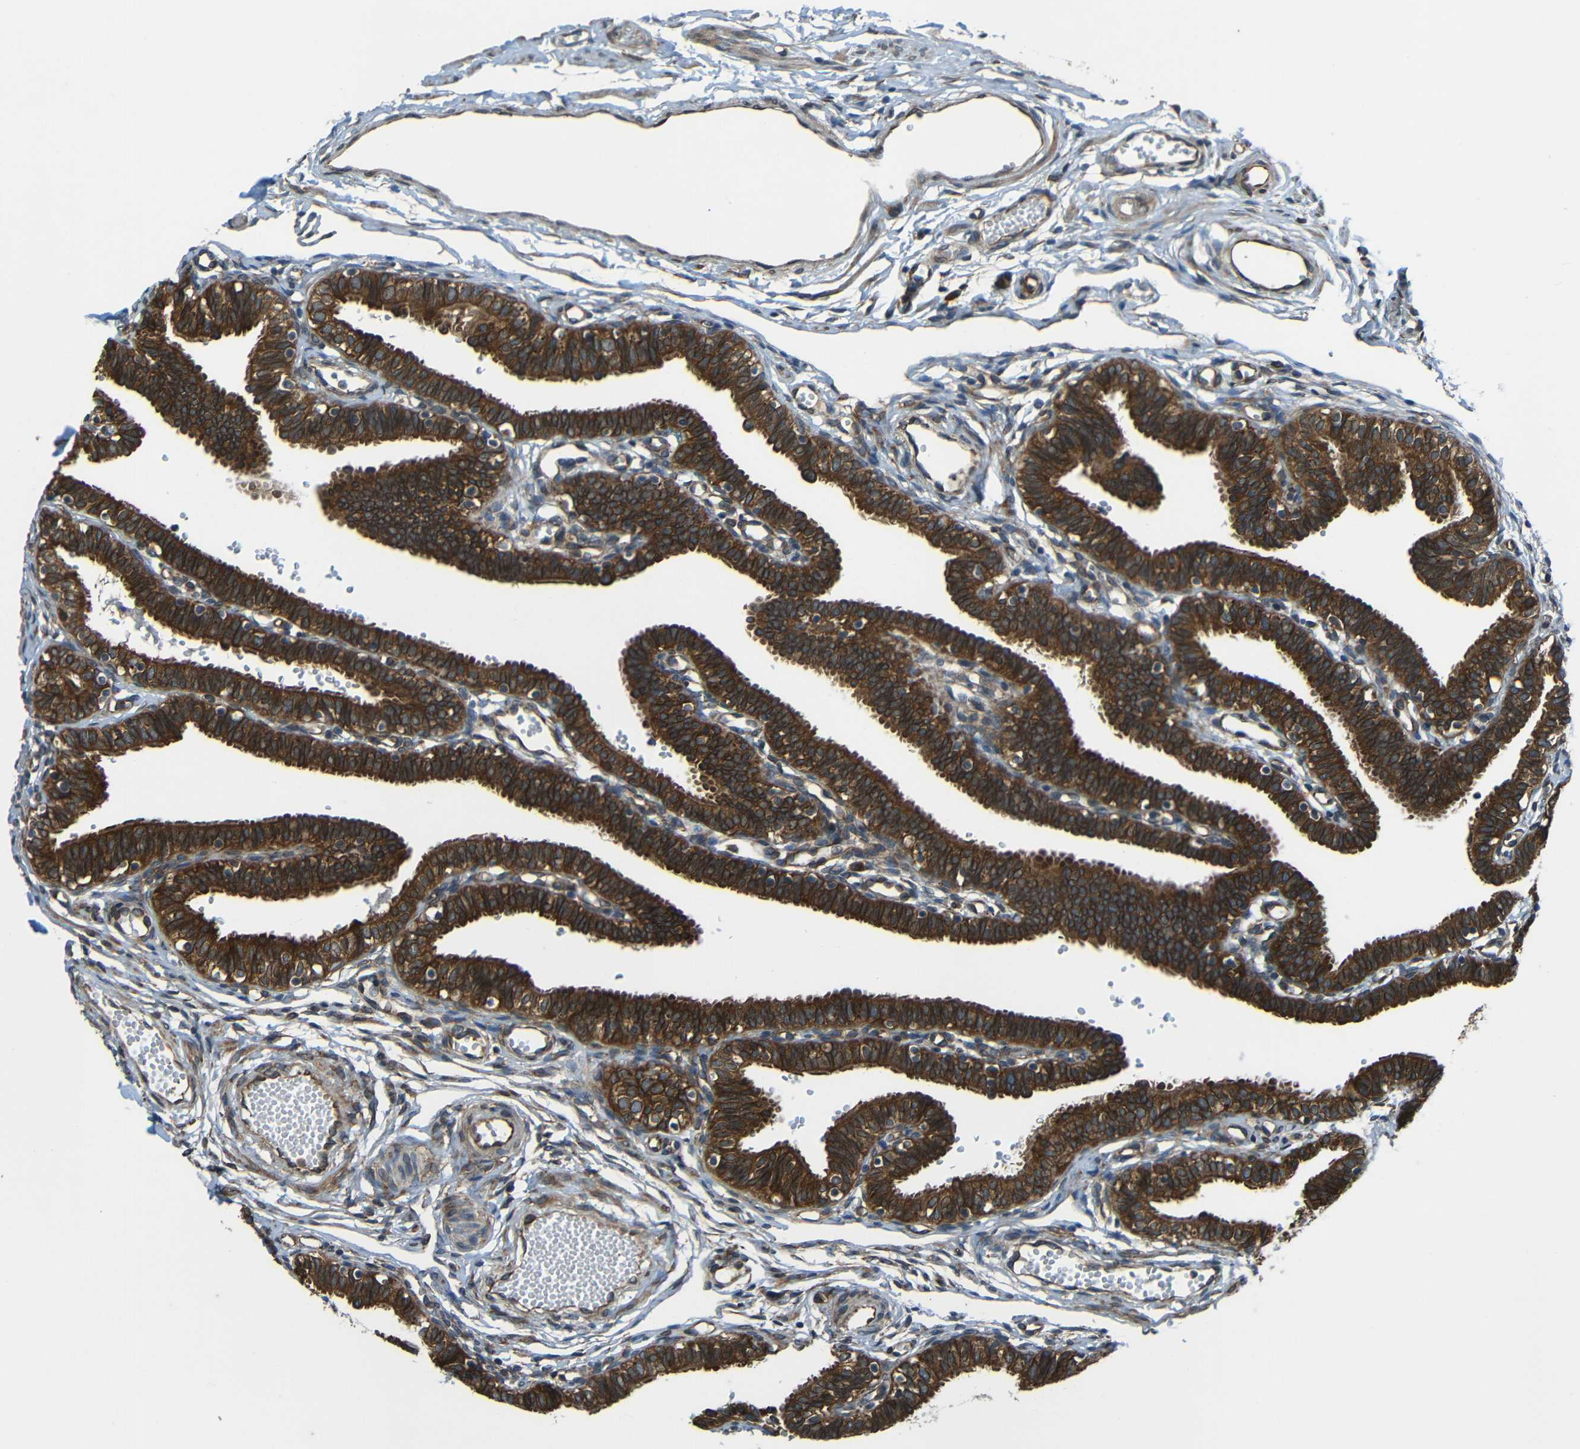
{"staining": {"intensity": "strong", "quantity": "25%-75%", "location": "cytoplasmic/membranous"}, "tissue": "fallopian tube", "cell_type": "Glandular cells", "image_type": "normal", "snomed": [{"axis": "morphology", "description": "Normal tissue, NOS"}, {"axis": "topography", "description": "Fallopian tube"}, {"axis": "topography", "description": "Placenta"}], "caption": "Protein positivity by immunohistochemistry (IHC) shows strong cytoplasmic/membranous staining in approximately 25%-75% of glandular cells in benign fallopian tube. The protein of interest is stained brown, and the nuclei are stained in blue (DAB IHC with brightfield microscopy, high magnification).", "gene": "VAPB", "patient": {"sex": "female", "age": 34}}